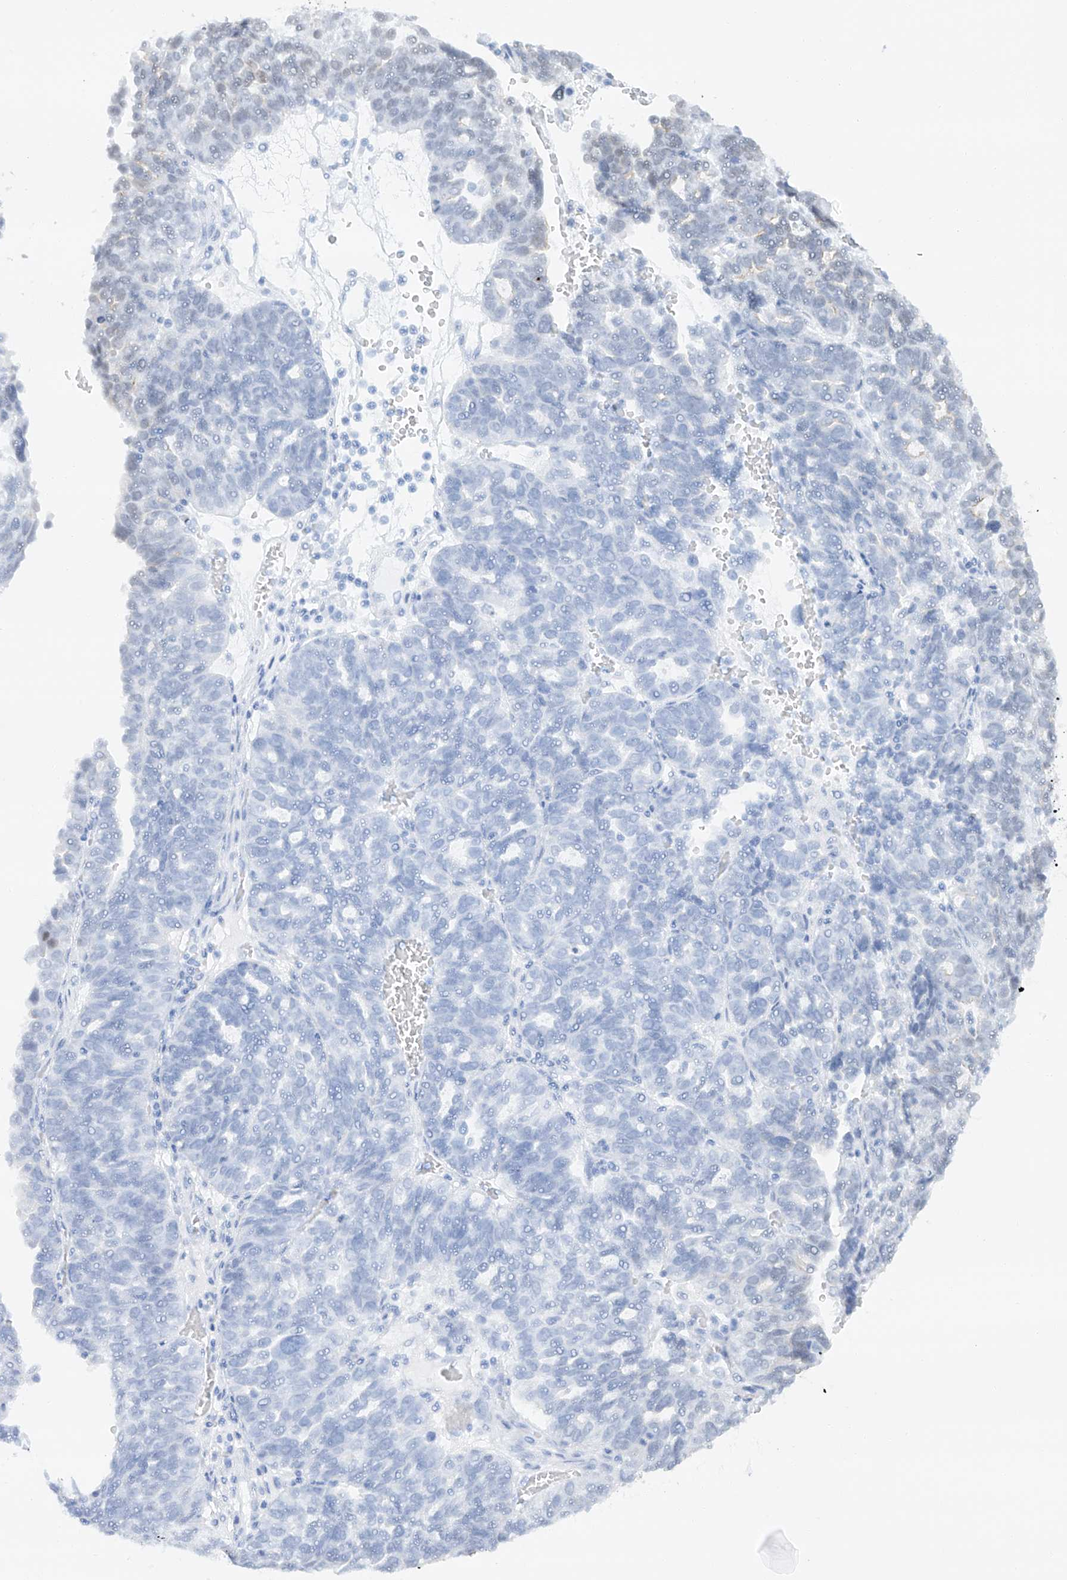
{"staining": {"intensity": "negative", "quantity": "none", "location": "none"}, "tissue": "ovarian cancer", "cell_type": "Tumor cells", "image_type": "cancer", "snomed": [{"axis": "morphology", "description": "Cystadenocarcinoma, serous, NOS"}, {"axis": "topography", "description": "Ovary"}], "caption": "Immunohistochemistry (IHC) micrograph of ovarian cancer (serous cystadenocarcinoma) stained for a protein (brown), which shows no expression in tumor cells.", "gene": "POGK", "patient": {"sex": "female", "age": 59}}